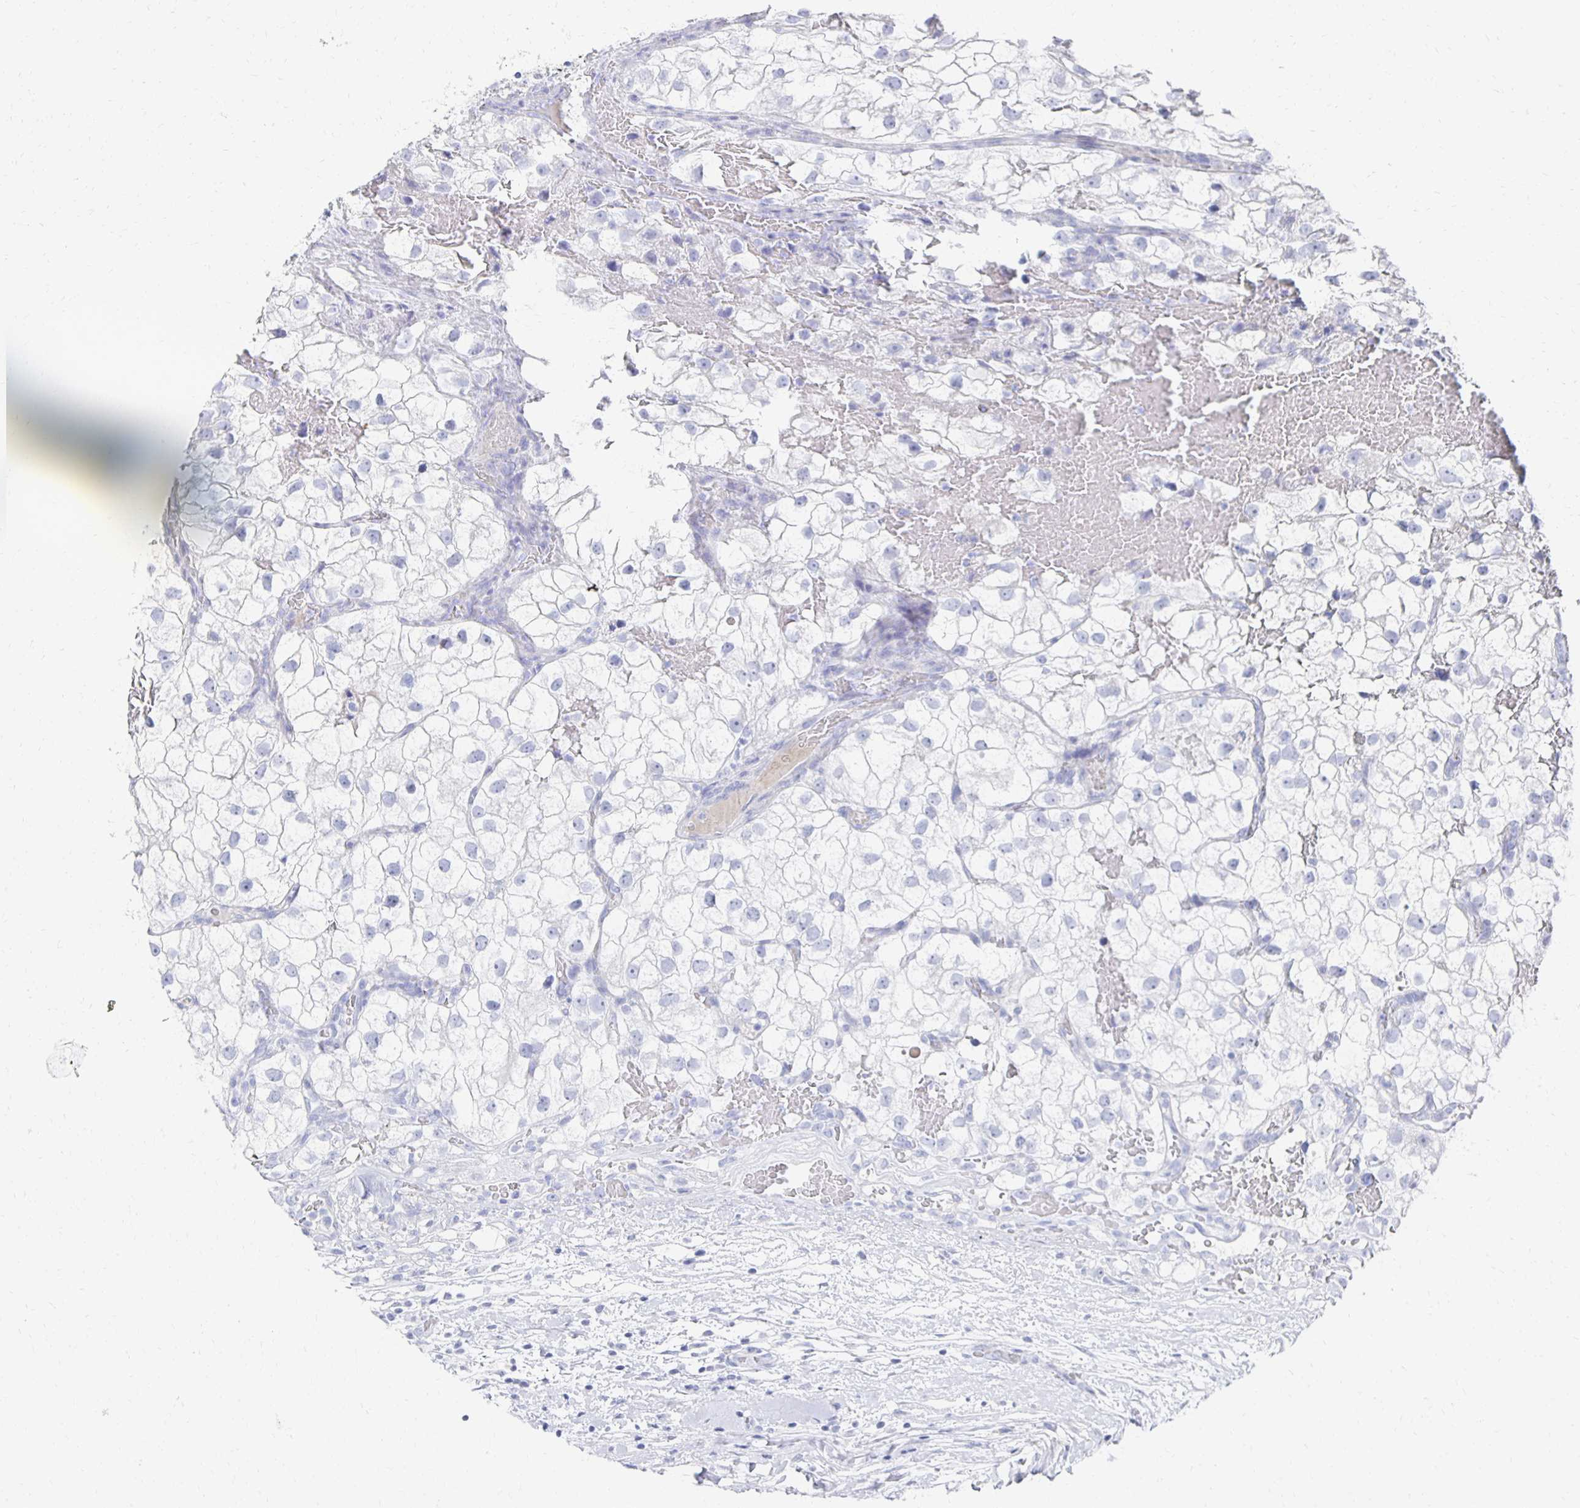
{"staining": {"intensity": "negative", "quantity": "none", "location": "none"}, "tissue": "renal cancer", "cell_type": "Tumor cells", "image_type": "cancer", "snomed": [{"axis": "morphology", "description": "Adenocarcinoma, NOS"}, {"axis": "topography", "description": "Kidney"}], "caption": "High power microscopy histopathology image of an IHC image of renal cancer (adenocarcinoma), revealing no significant positivity in tumor cells. (Brightfield microscopy of DAB (3,3'-diaminobenzidine) IHC at high magnification).", "gene": "PRDM7", "patient": {"sex": "male", "age": 59}}